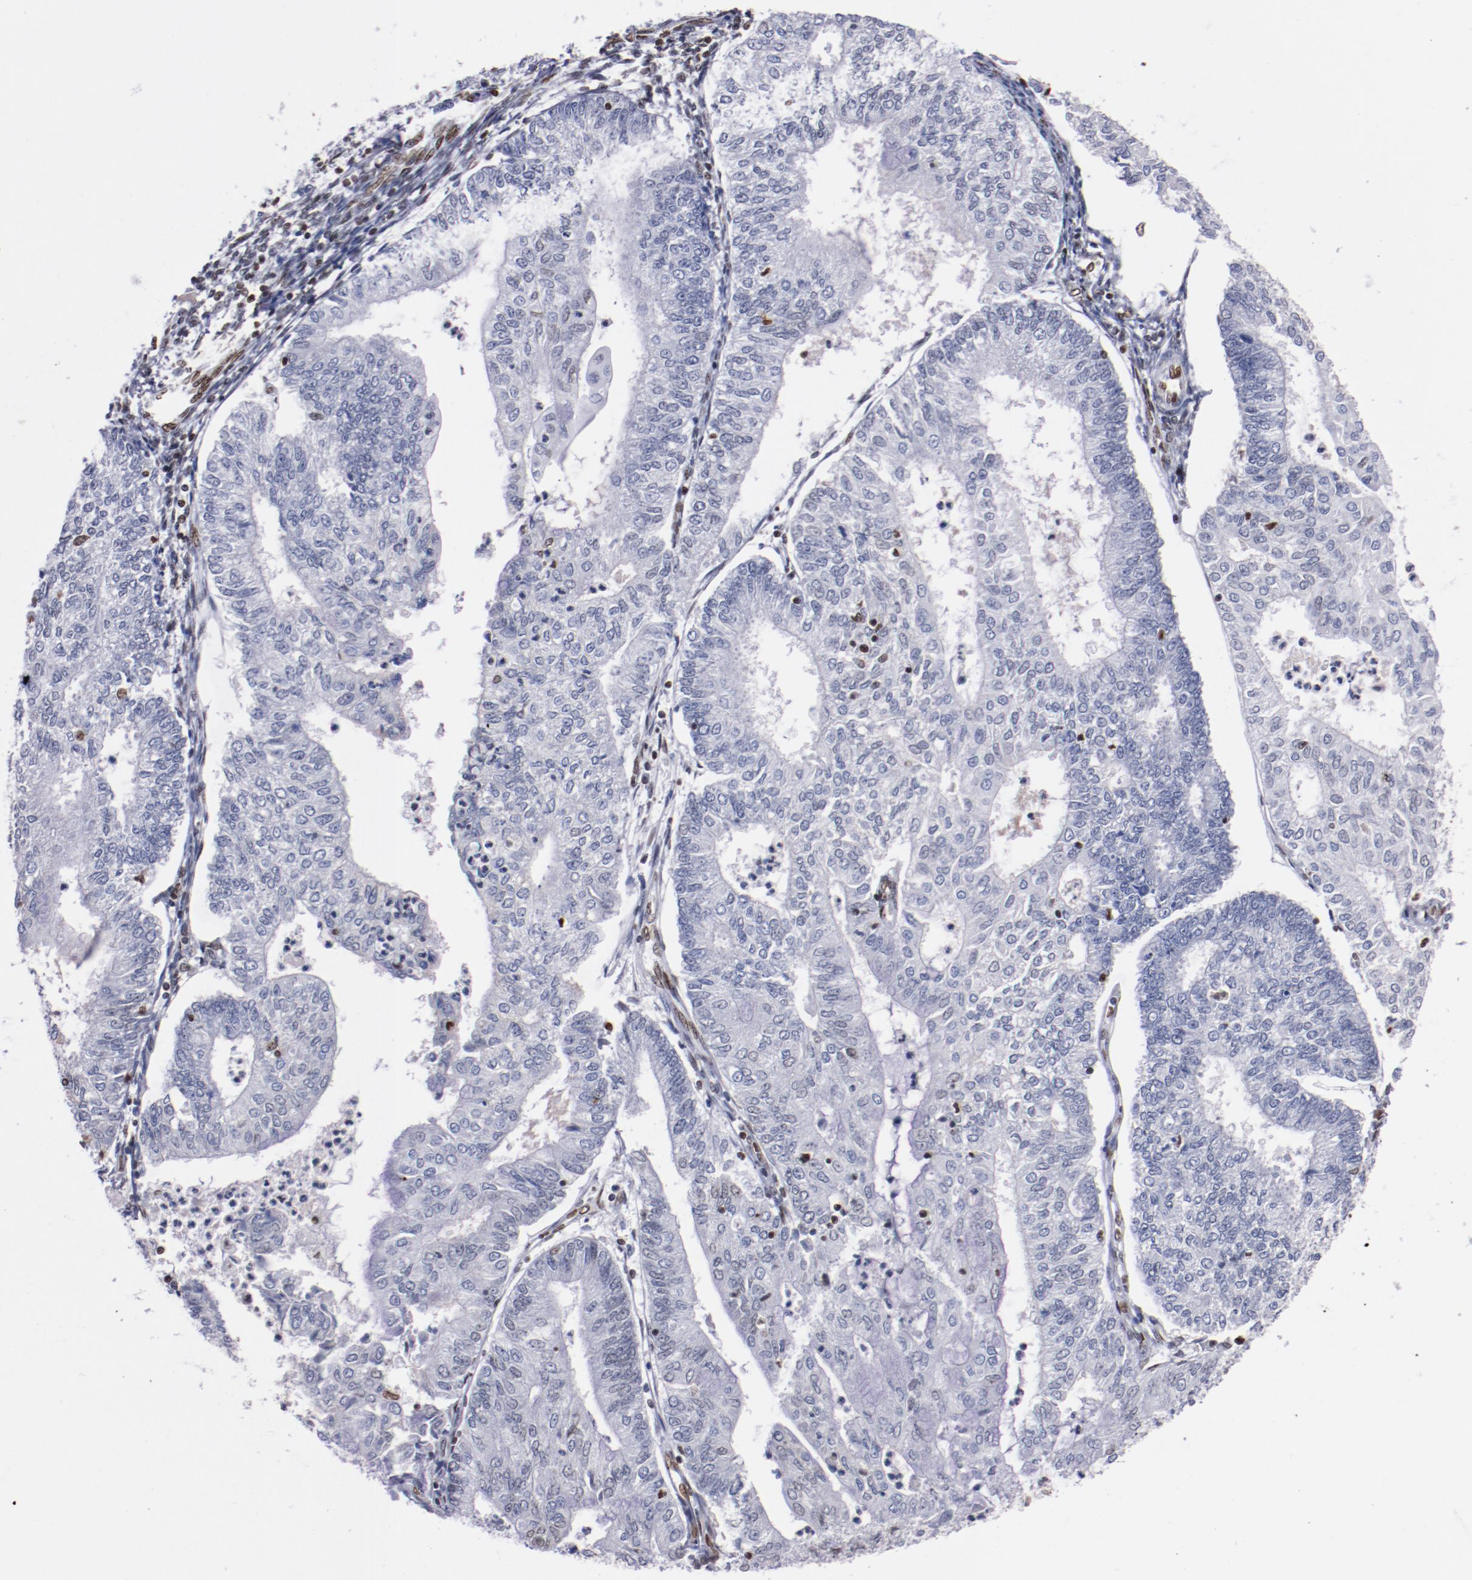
{"staining": {"intensity": "negative", "quantity": "none", "location": "none"}, "tissue": "endometrial cancer", "cell_type": "Tumor cells", "image_type": "cancer", "snomed": [{"axis": "morphology", "description": "Adenocarcinoma, NOS"}, {"axis": "topography", "description": "Endometrium"}], "caption": "Immunohistochemistry of endometrial adenocarcinoma displays no positivity in tumor cells.", "gene": "IFI16", "patient": {"sex": "female", "age": 59}}